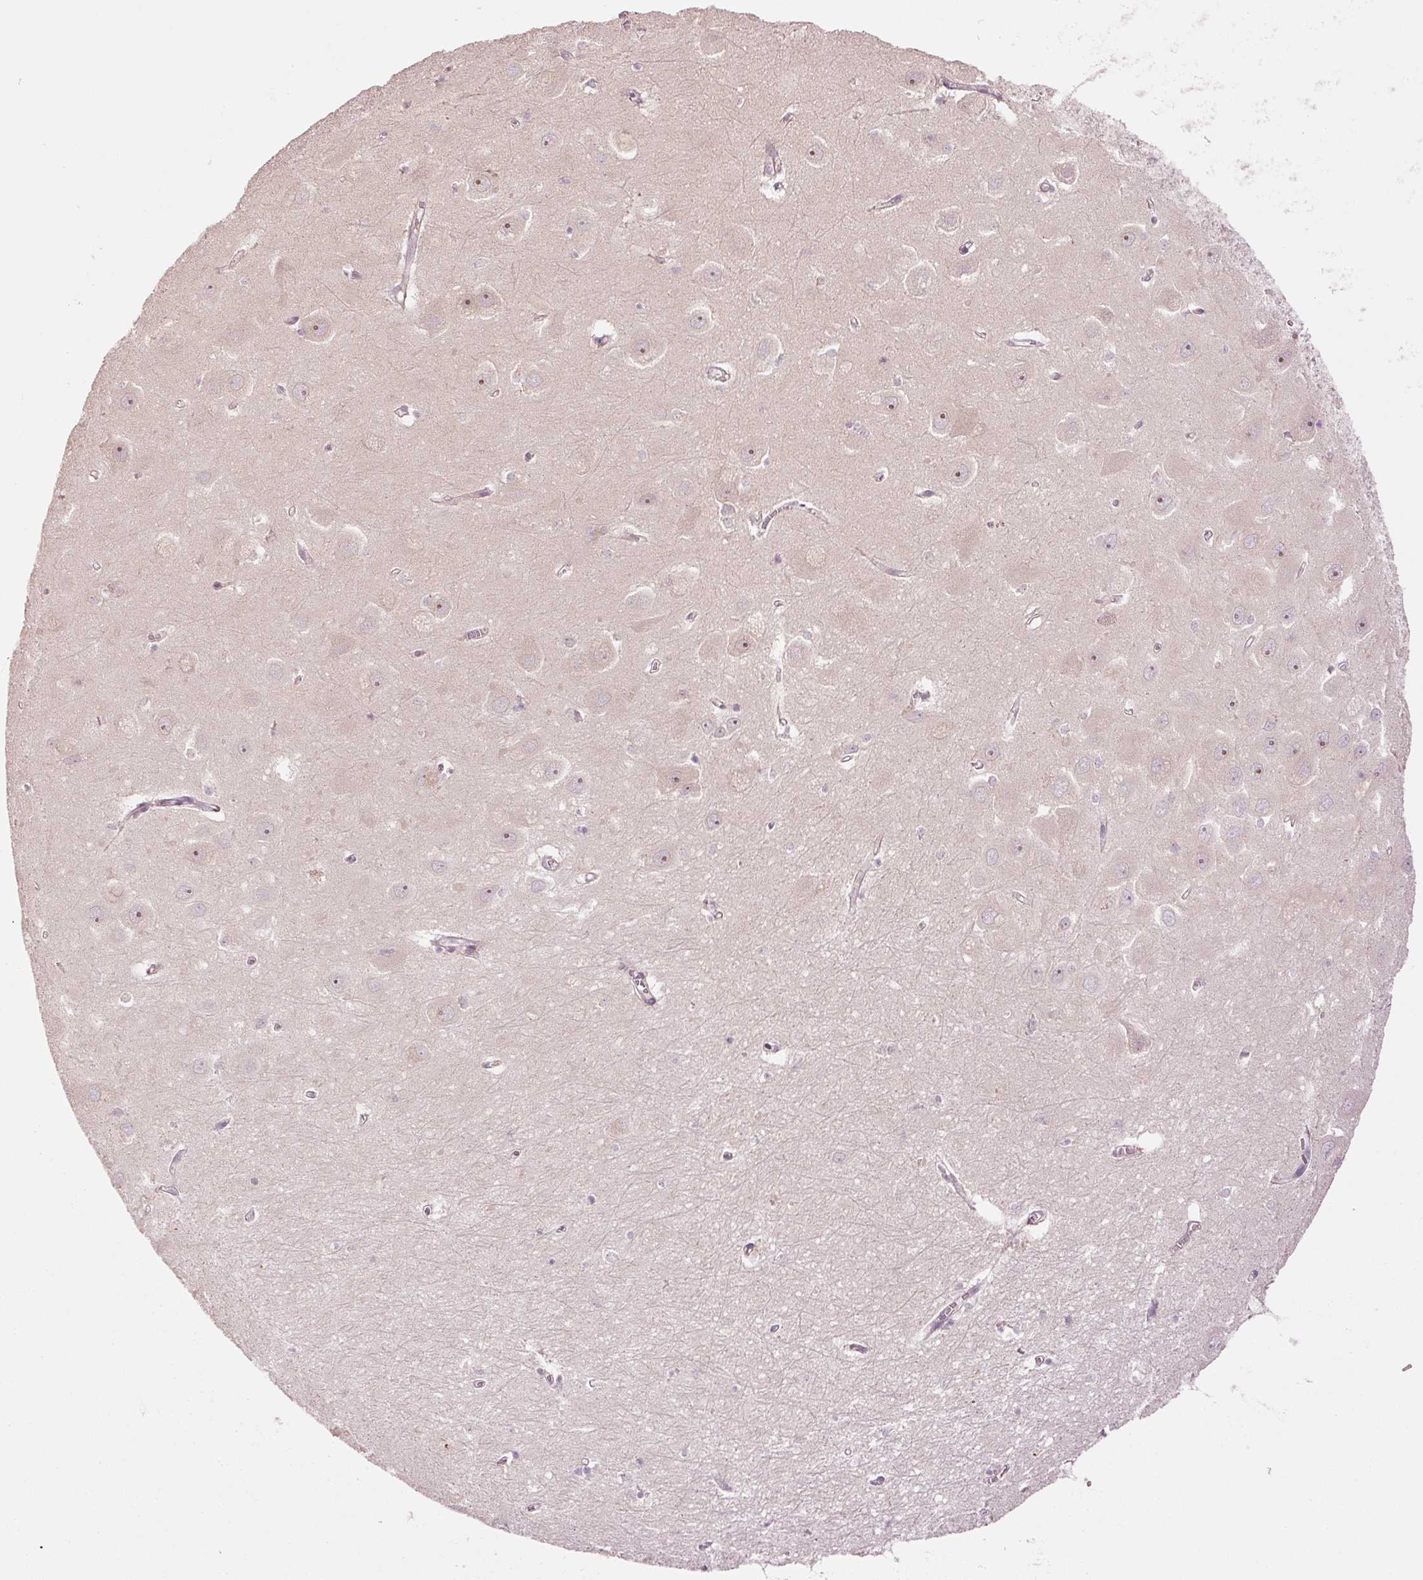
{"staining": {"intensity": "weak", "quantity": "<25%", "location": "cytoplasmic/membranous"}, "tissue": "hippocampus", "cell_type": "Glial cells", "image_type": "normal", "snomed": [{"axis": "morphology", "description": "Normal tissue, NOS"}, {"axis": "topography", "description": "Hippocampus"}], "caption": "Immunohistochemical staining of unremarkable human hippocampus displays no significant staining in glial cells. (DAB (3,3'-diaminobenzidine) immunohistochemistry with hematoxylin counter stain).", "gene": "CDC20B", "patient": {"sex": "female", "age": 64}}